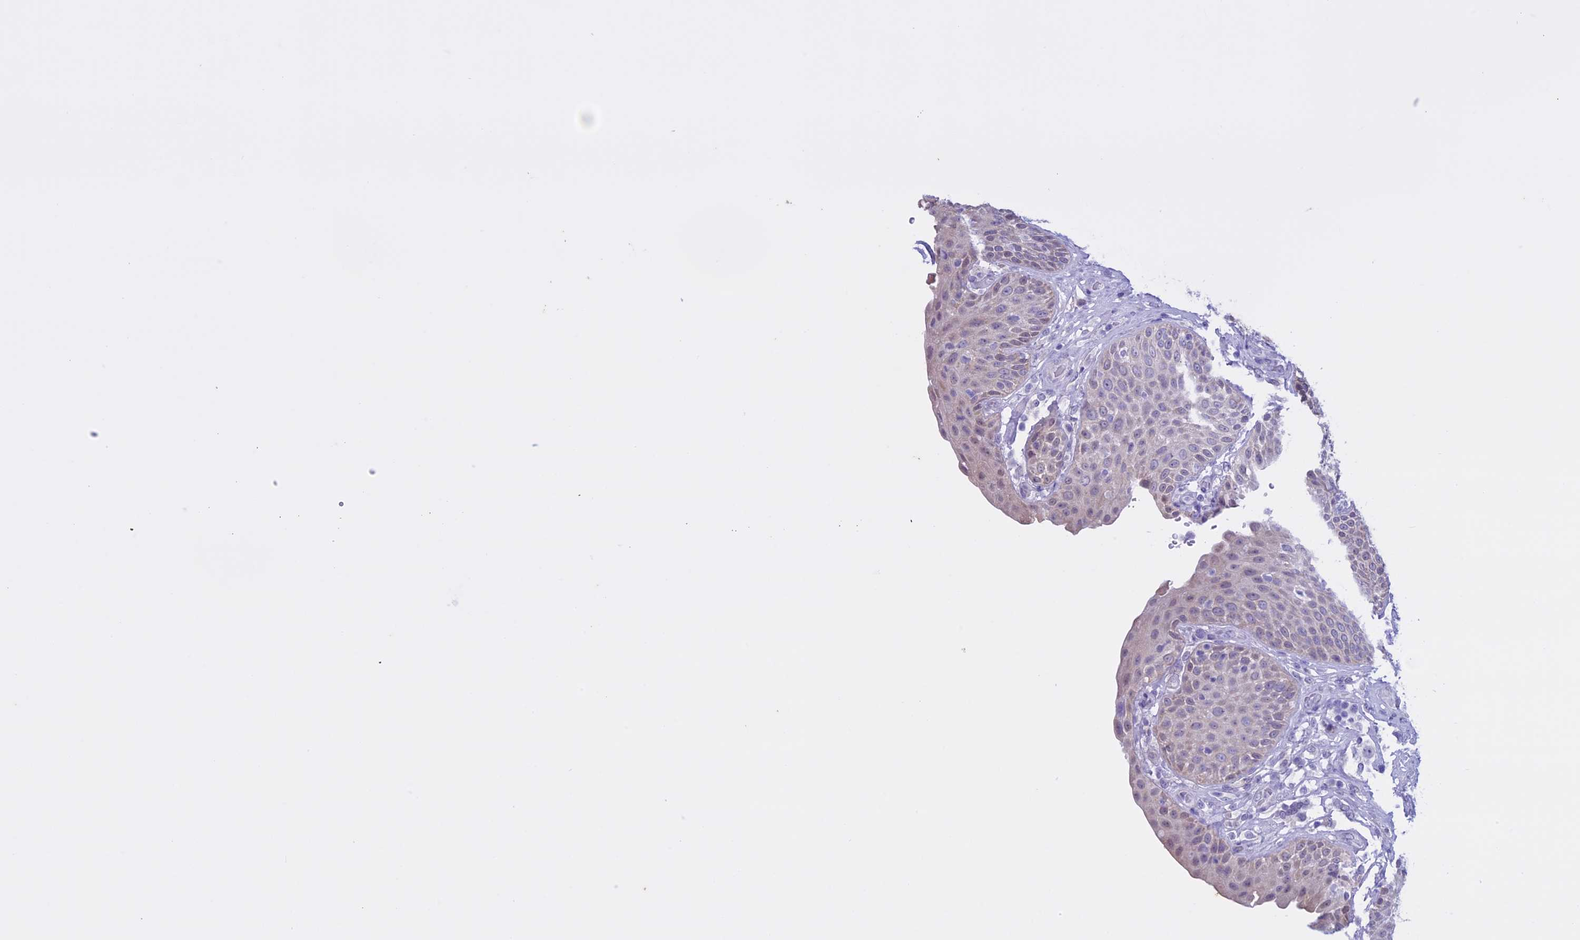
{"staining": {"intensity": "weak", "quantity": "25%-75%", "location": "cytoplasmic/membranous"}, "tissue": "urinary bladder", "cell_type": "Urothelial cells", "image_type": "normal", "snomed": [{"axis": "morphology", "description": "Normal tissue, NOS"}, {"axis": "topography", "description": "Urinary bladder"}], "caption": "Urothelial cells show weak cytoplasmic/membranous positivity in approximately 25%-75% of cells in benign urinary bladder. The staining is performed using DAB (3,3'-diaminobenzidine) brown chromogen to label protein expression. The nuclei are counter-stained blue using hematoxylin.", "gene": "LHFPL2", "patient": {"sex": "female", "age": 62}}